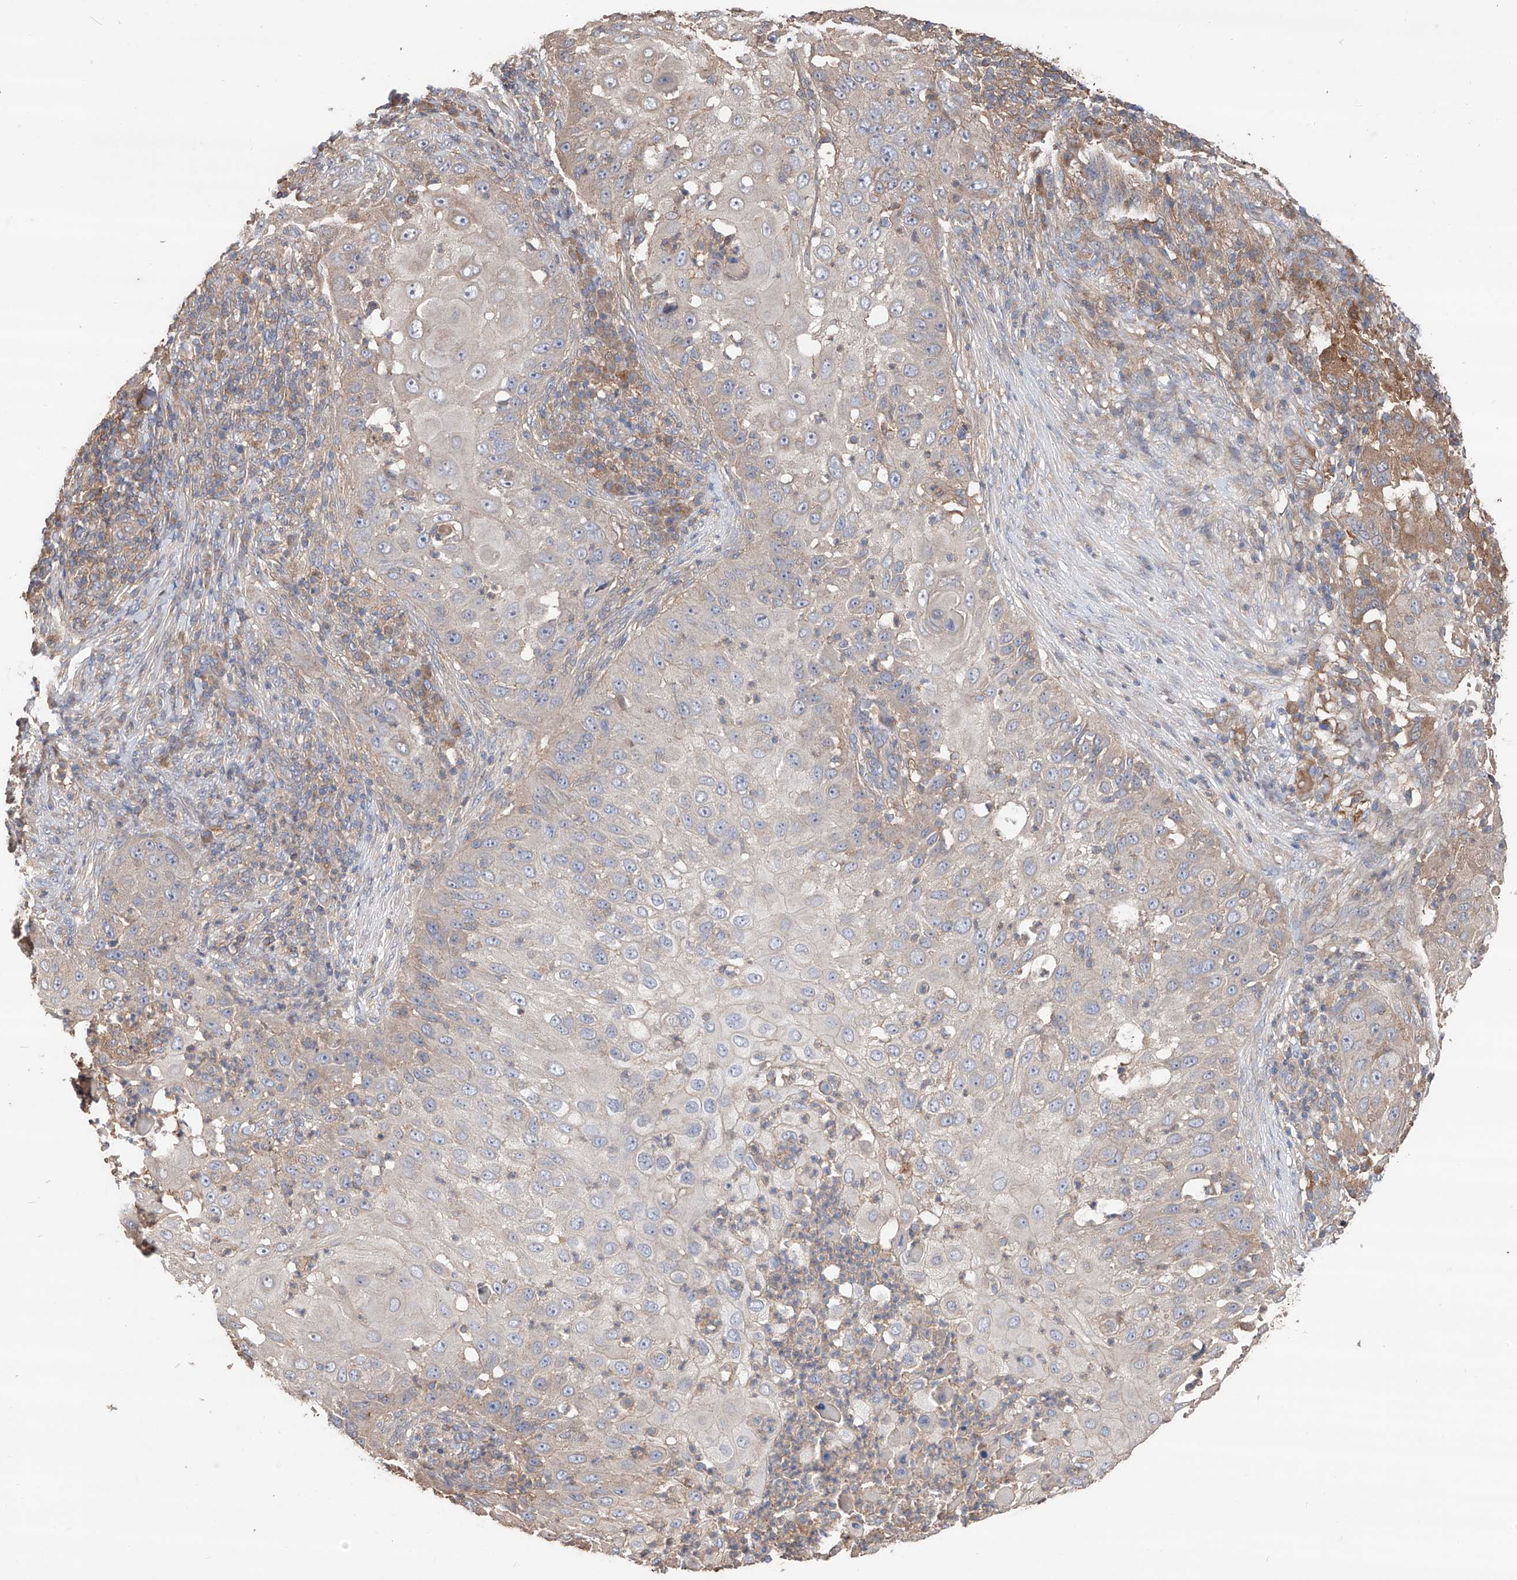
{"staining": {"intensity": "weak", "quantity": "<25%", "location": "cytoplasmic/membranous"}, "tissue": "skin cancer", "cell_type": "Tumor cells", "image_type": "cancer", "snomed": [{"axis": "morphology", "description": "Squamous cell carcinoma, NOS"}, {"axis": "topography", "description": "Skin"}], "caption": "This is a histopathology image of IHC staining of skin cancer, which shows no staining in tumor cells.", "gene": "EDN1", "patient": {"sex": "female", "age": 44}}